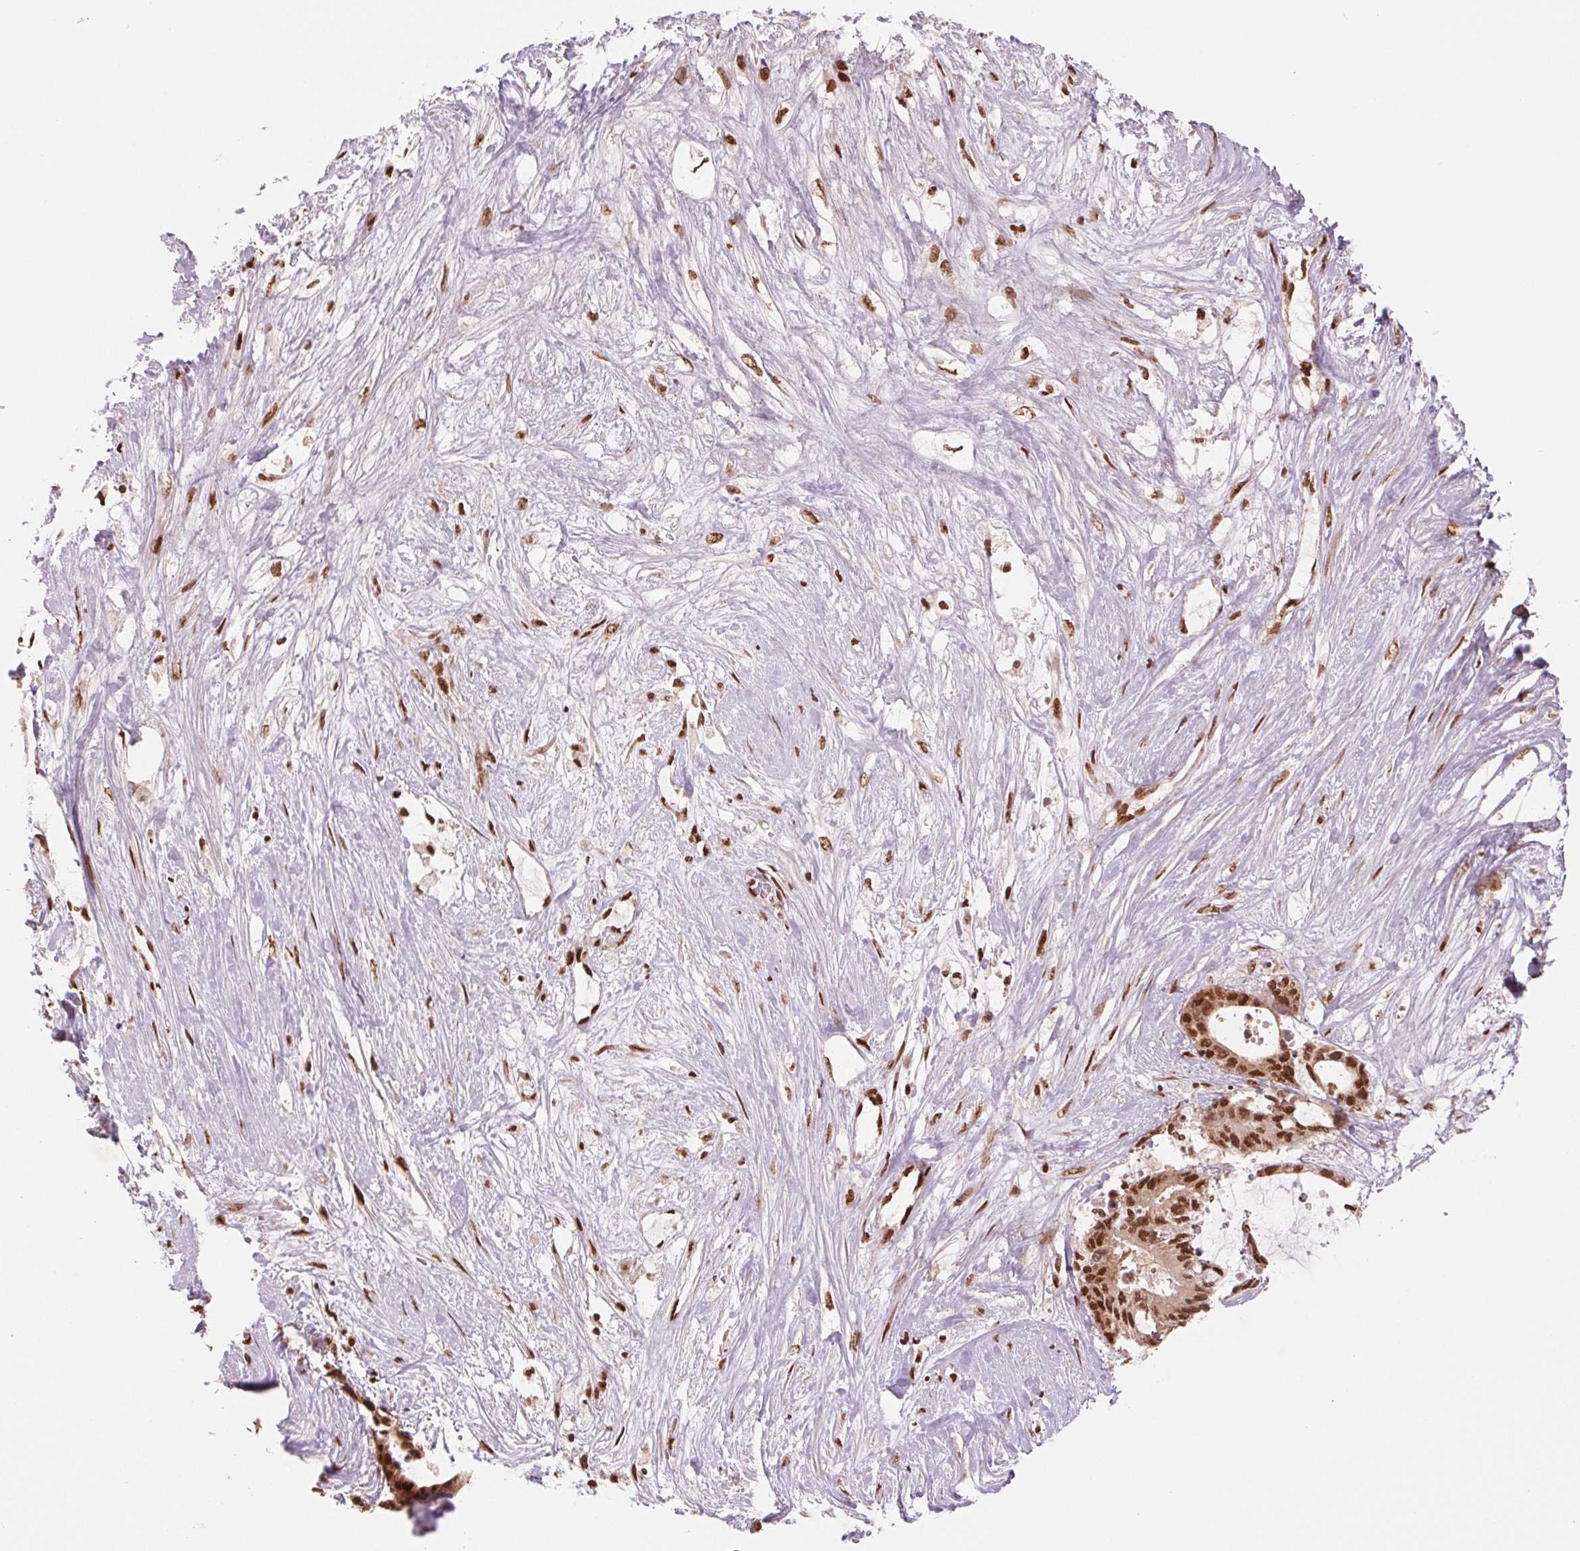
{"staining": {"intensity": "strong", "quantity": ">75%", "location": "nuclear"}, "tissue": "liver cancer", "cell_type": "Tumor cells", "image_type": "cancer", "snomed": [{"axis": "morphology", "description": "Normal tissue, NOS"}, {"axis": "morphology", "description": "Cholangiocarcinoma"}, {"axis": "topography", "description": "Liver"}, {"axis": "topography", "description": "Peripheral nerve tissue"}], "caption": "Tumor cells show strong nuclear positivity in about >75% of cells in liver cancer (cholangiocarcinoma). (IHC, brightfield microscopy, high magnification).", "gene": "TTLL9", "patient": {"sex": "female", "age": 73}}